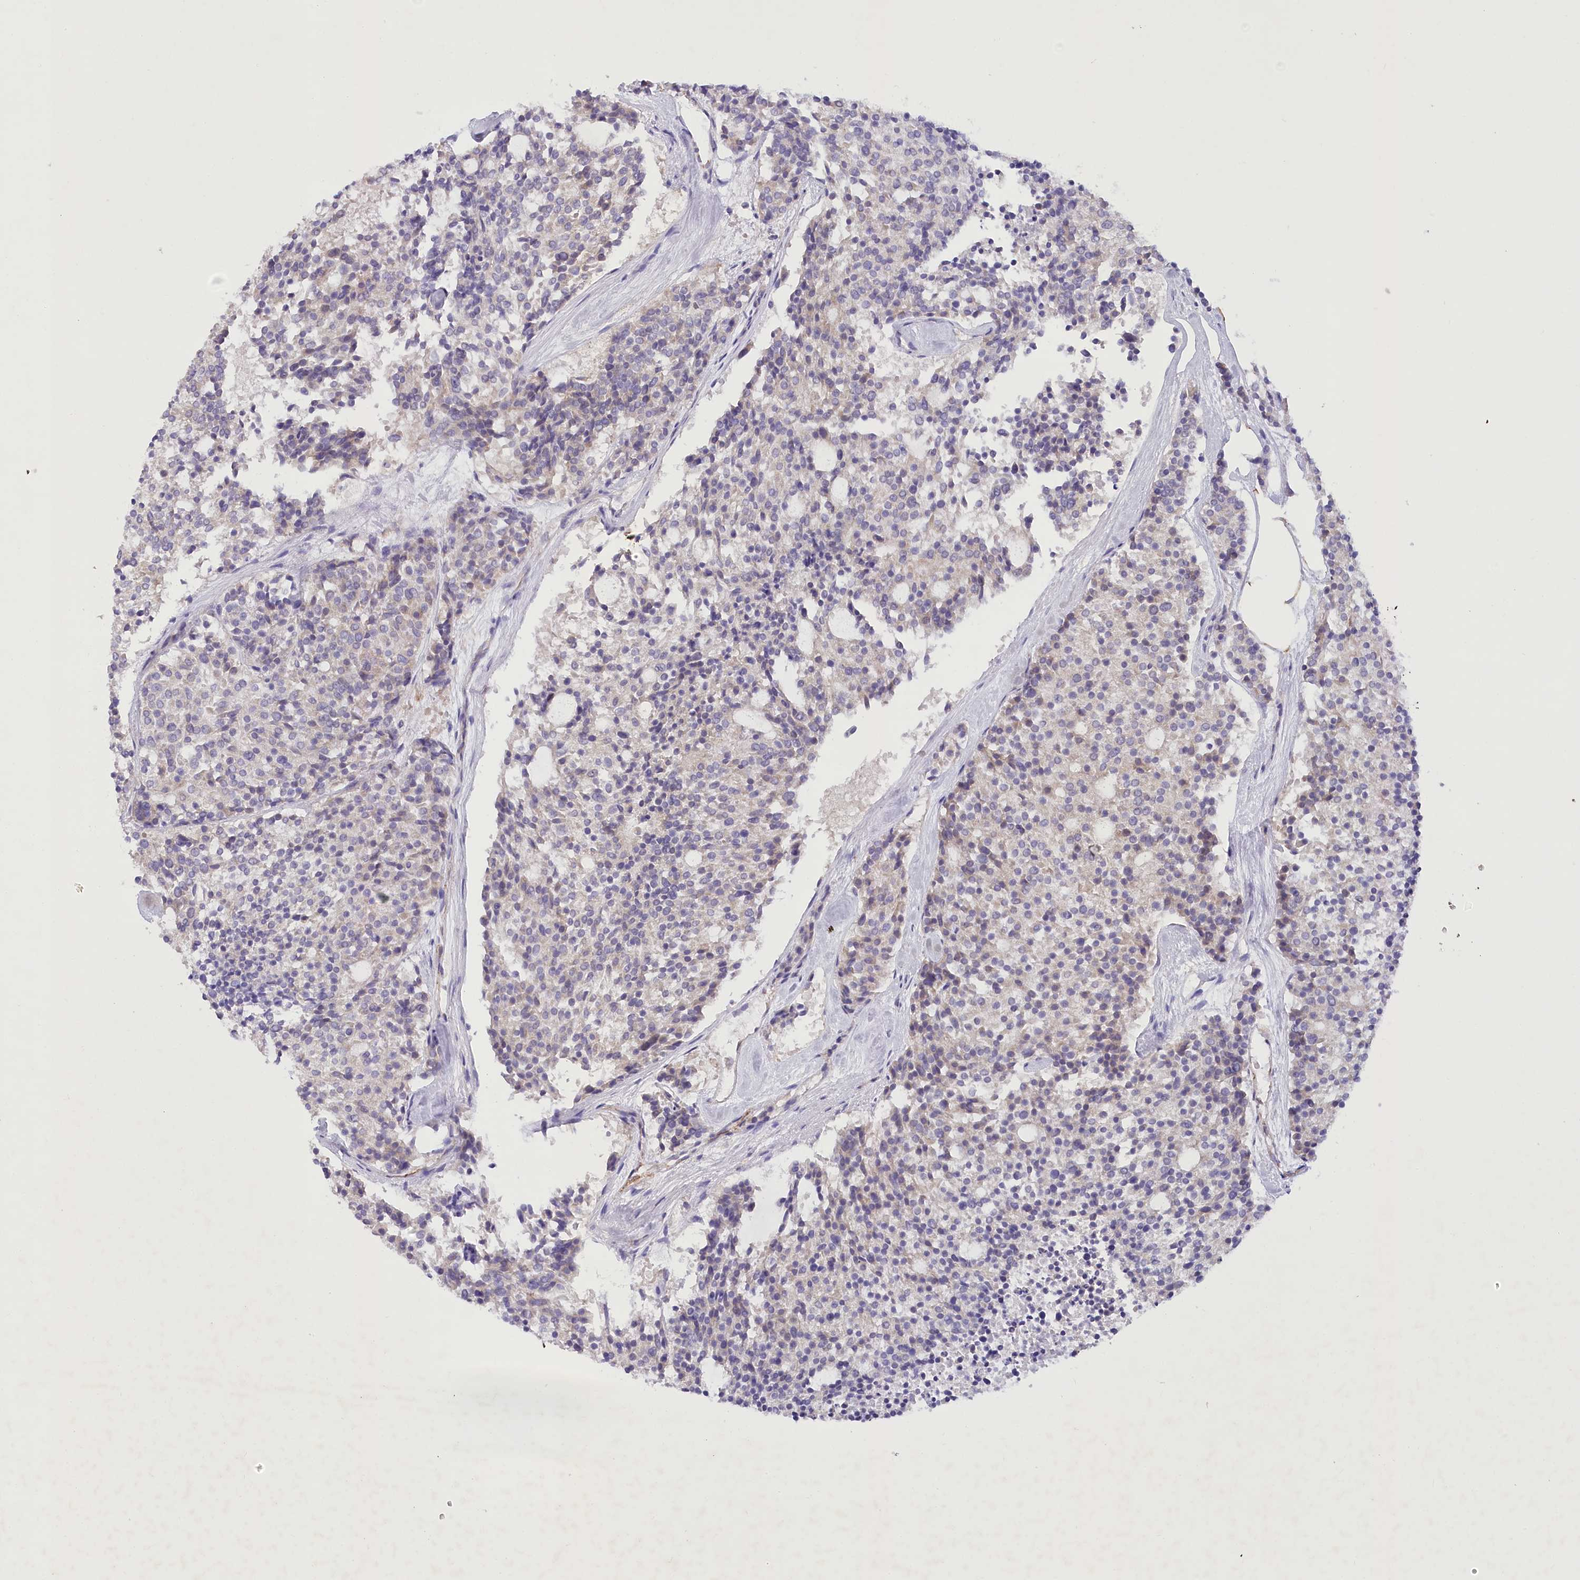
{"staining": {"intensity": "weak", "quantity": "25%-75%", "location": "cytoplasmic/membranous"}, "tissue": "carcinoid", "cell_type": "Tumor cells", "image_type": "cancer", "snomed": [{"axis": "morphology", "description": "Carcinoid, malignant, NOS"}, {"axis": "topography", "description": "Pancreas"}], "caption": "Immunohistochemical staining of human malignant carcinoid exhibits low levels of weak cytoplasmic/membranous staining in about 25%-75% of tumor cells.", "gene": "DCUN1D1", "patient": {"sex": "female", "age": 54}}